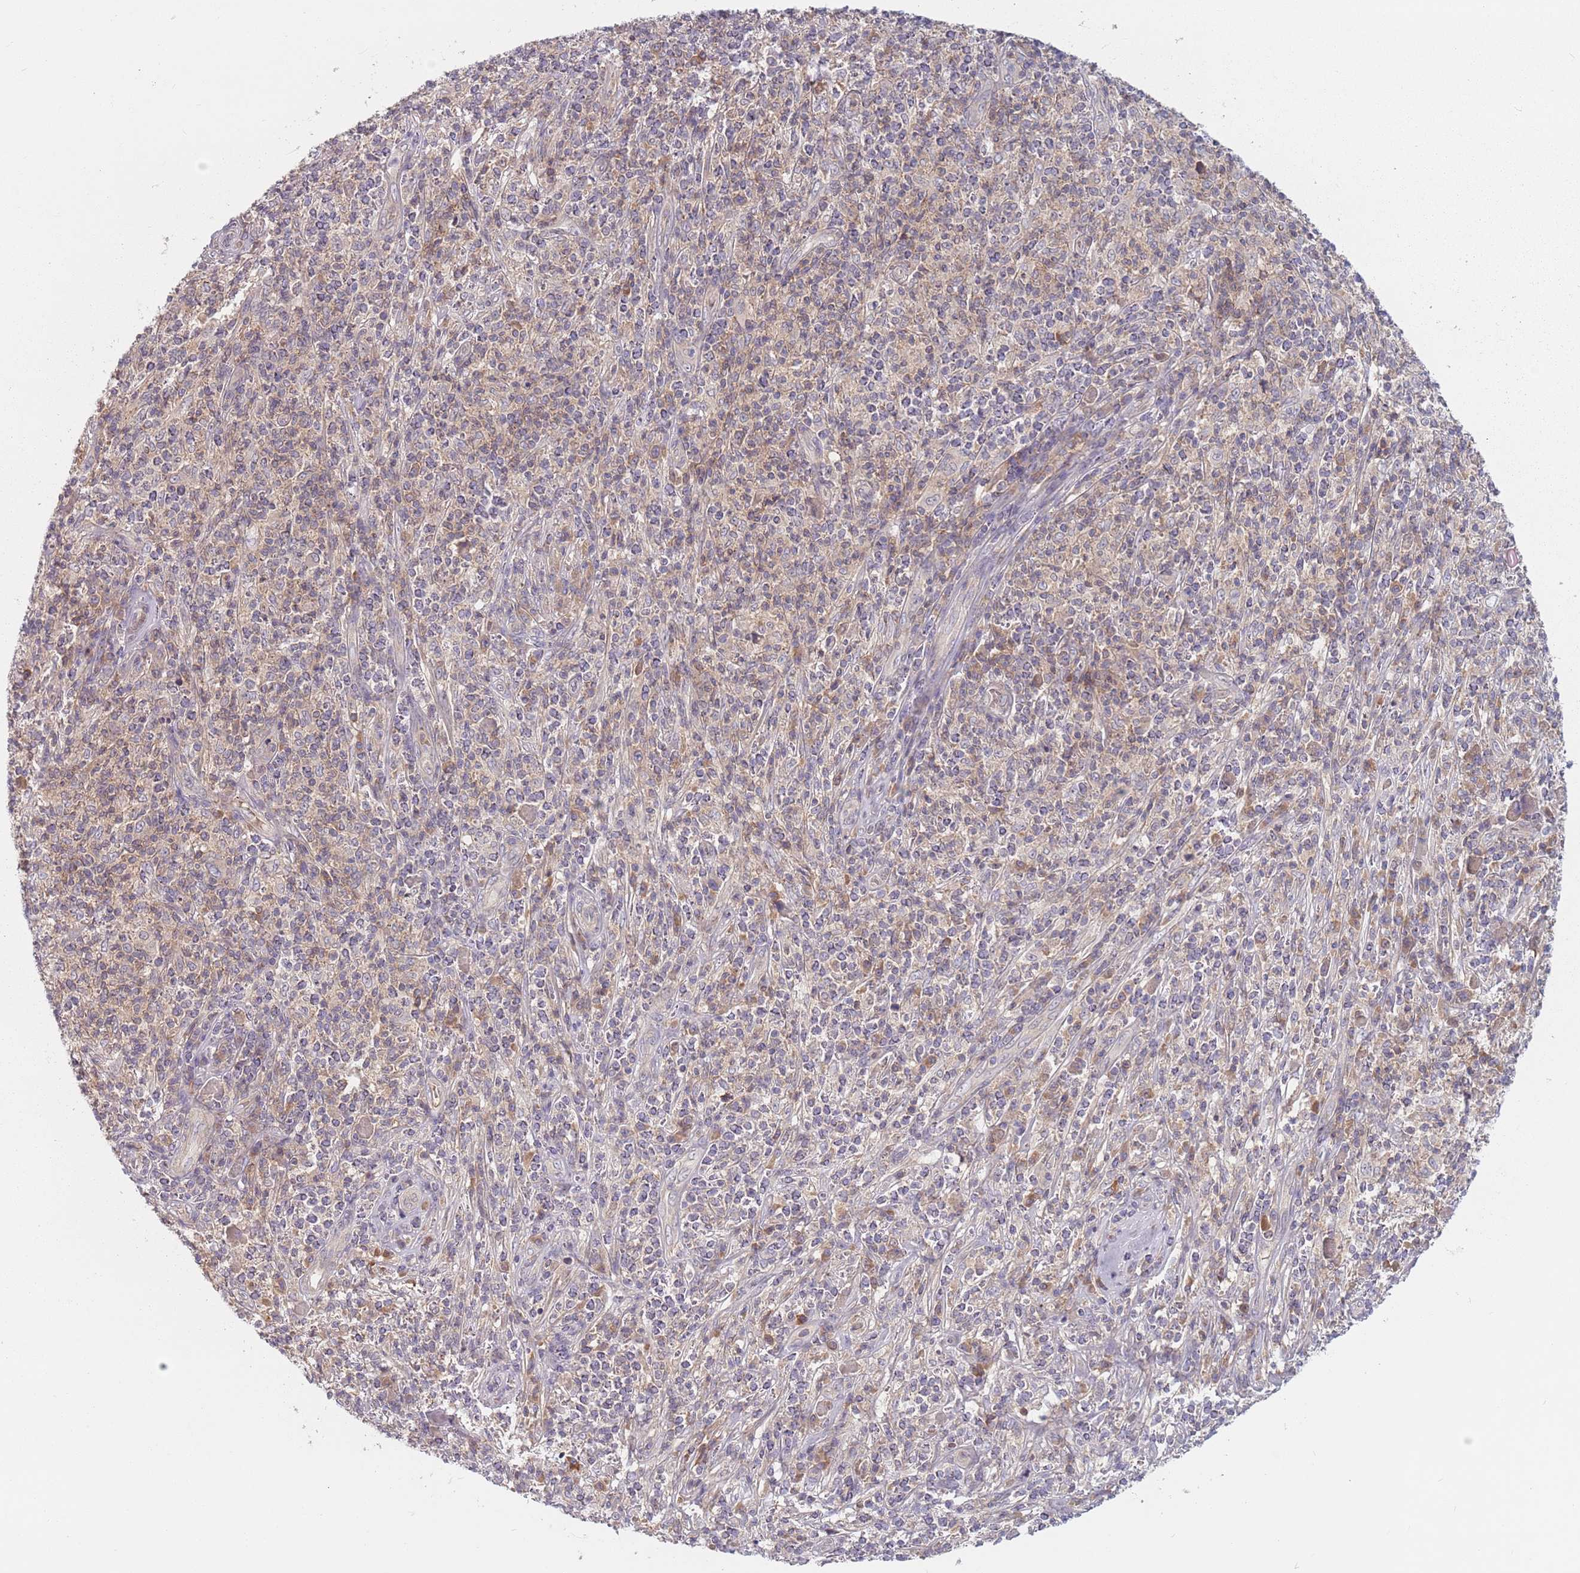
{"staining": {"intensity": "weak", "quantity": "<25%", "location": "cytoplasmic/membranous"}, "tissue": "melanoma", "cell_type": "Tumor cells", "image_type": "cancer", "snomed": [{"axis": "morphology", "description": "Malignant melanoma, NOS"}, {"axis": "topography", "description": "Skin"}], "caption": "Image shows no protein staining in tumor cells of melanoma tissue. (DAB immunohistochemistry (IHC) with hematoxylin counter stain).", "gene": "ASB13", "patient": {"sex": "male", "age": 66}}